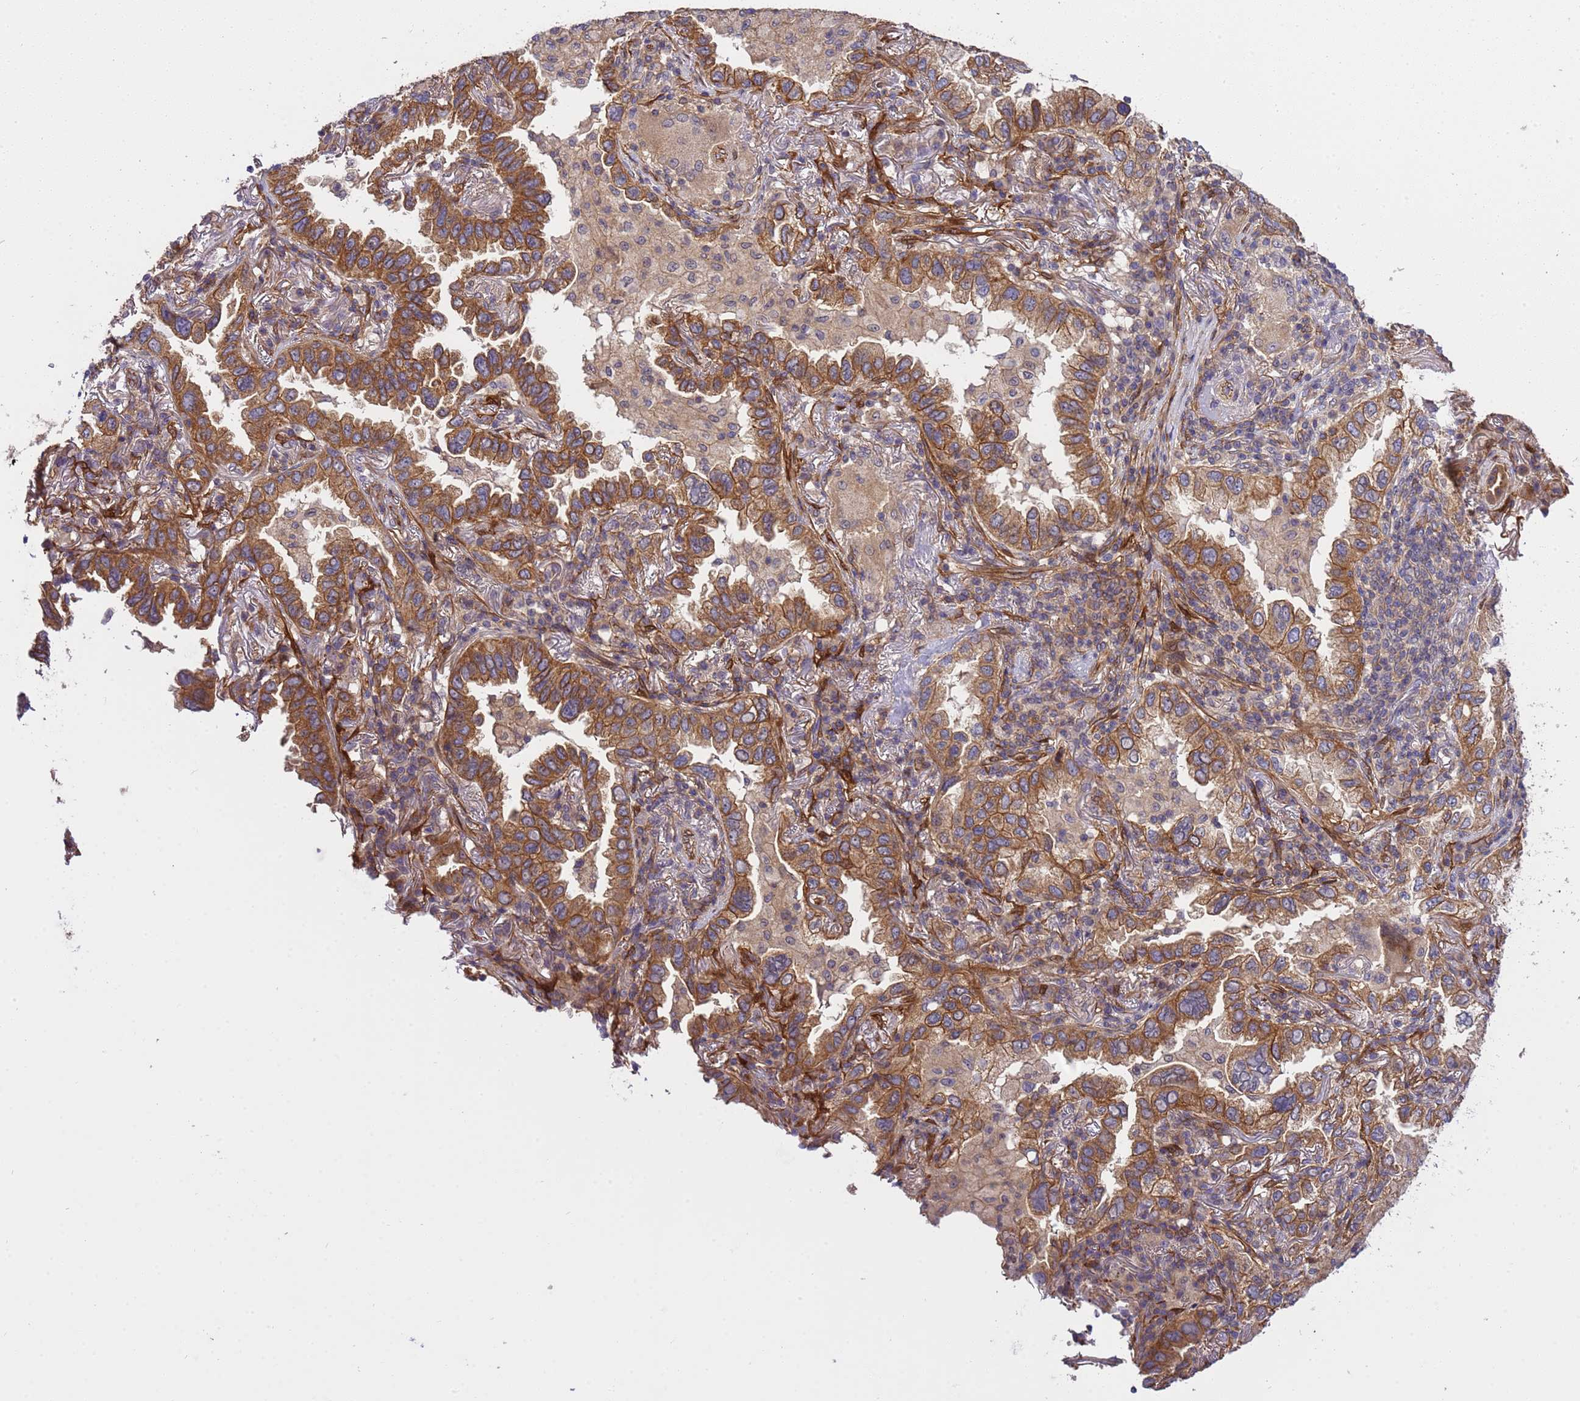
{"staining": {"intensity": "moderate", "quantity": ">75%", "location": "cytoplasmic/membranous"}, "tissue": "lung cancer", "cell_type": "Tumor cells", "image_type": "cancer", "snomed": [{"axis": "morphology", "description": "Adenocarcinoma, NOS"}, {"axis": "topography", "description": "Lung"}], "caption": "Tumor cells exhibit moderate cytoplasmic/membranous staining in about >75% of cells in lung adenocarcinoma.", "gene": "SMCO3", "patient": {"sex": "female", "age": 69}}